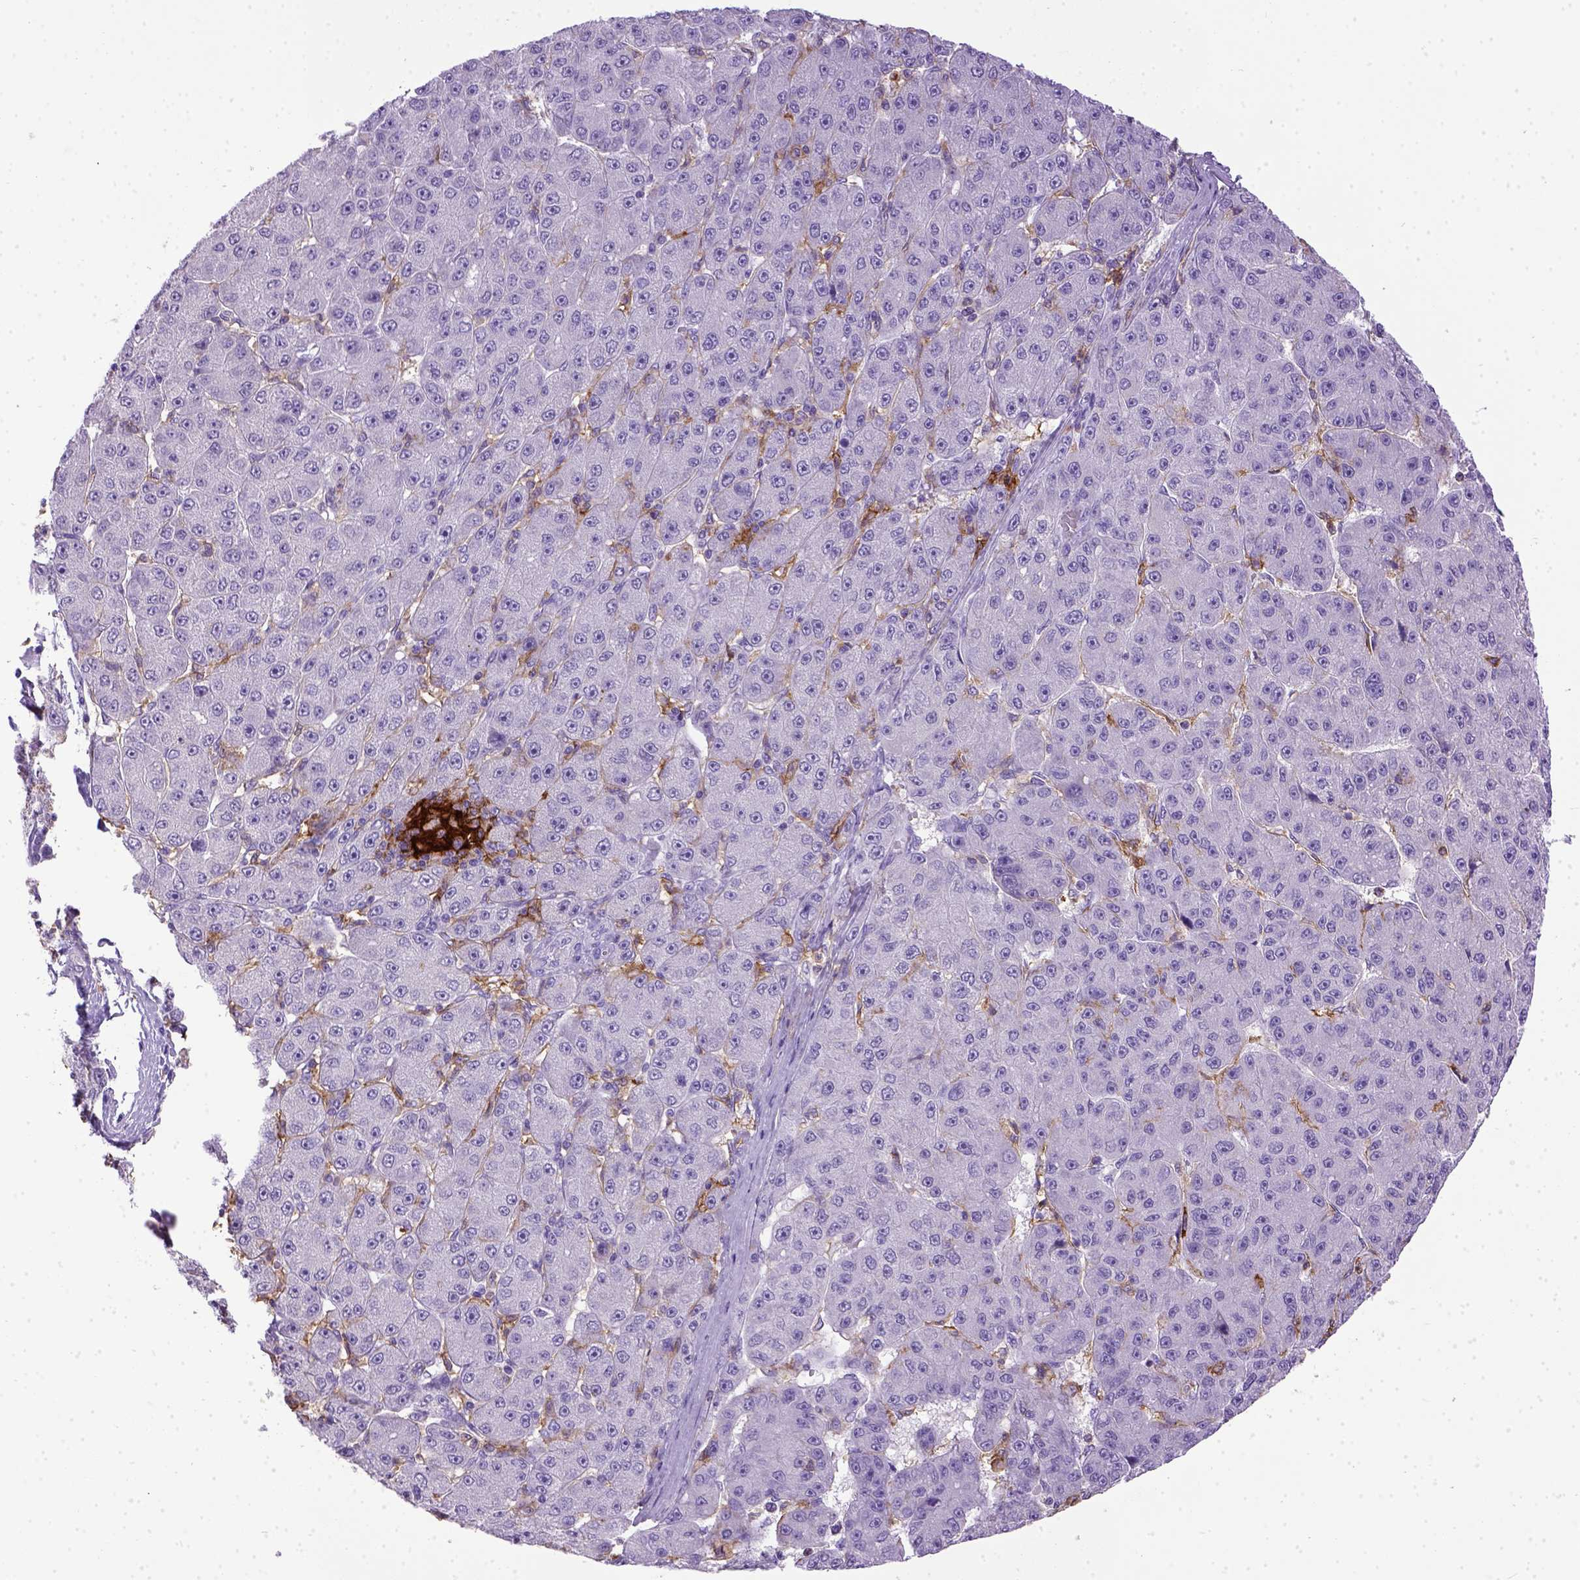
{"staining": {"intensity": "negative", "quantity": "none", "location": "none"}, "tissue": "liver cancer", "cell_type": "Tumor cells", "image_type": "cancer", "snomed": [{"axis": "morphology", "description": "Carcinoma, Hepatocellular, NOS"}, {"axis": "topography", "description": "Liver"}], "caption": "High magnification brightfield microscopy of liver hepatocellular carcinoma stained with DAB (3,3'-diaminobenzidine) (brown) and counterstained with hematoxylin (blue): tumor cells show no significant expression.", "gene": "ITGAX", "patient": {"sex": "male", "age": 67}}